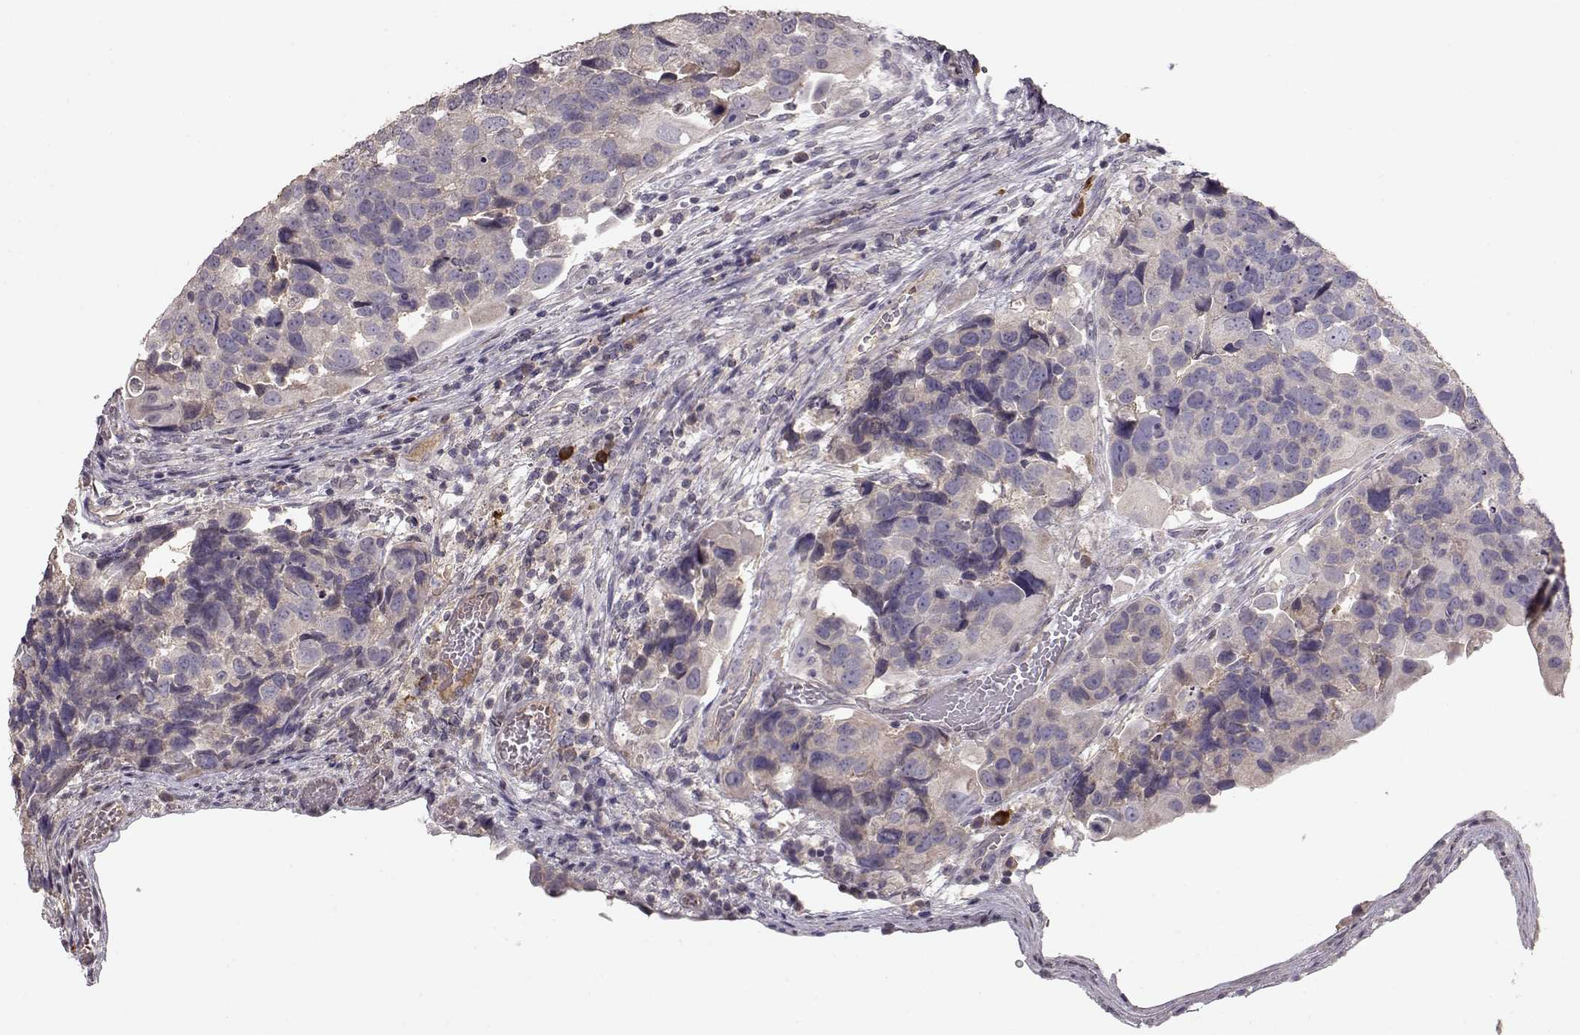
{"staining": {"intensity": "weak", "quantity": "<25%", "location": "cytoplasmic/membranous"}, "tissue": "urothelial cancer", "cell_type": "Tumor cells", "image_type": "cancer", "snomed": [{"axis": "morphology", "description": "Urothelial carcinoma, High grade"}, {"axis": "topography", "description": "Urinary bladder"}], "caption": "High-grade urothelial carcinoma stained for a protein using immunohistochemistry exhibits no staining tumor cells.", "gene": "PMCH", "patient": {"sex": "male", "age": 60}}